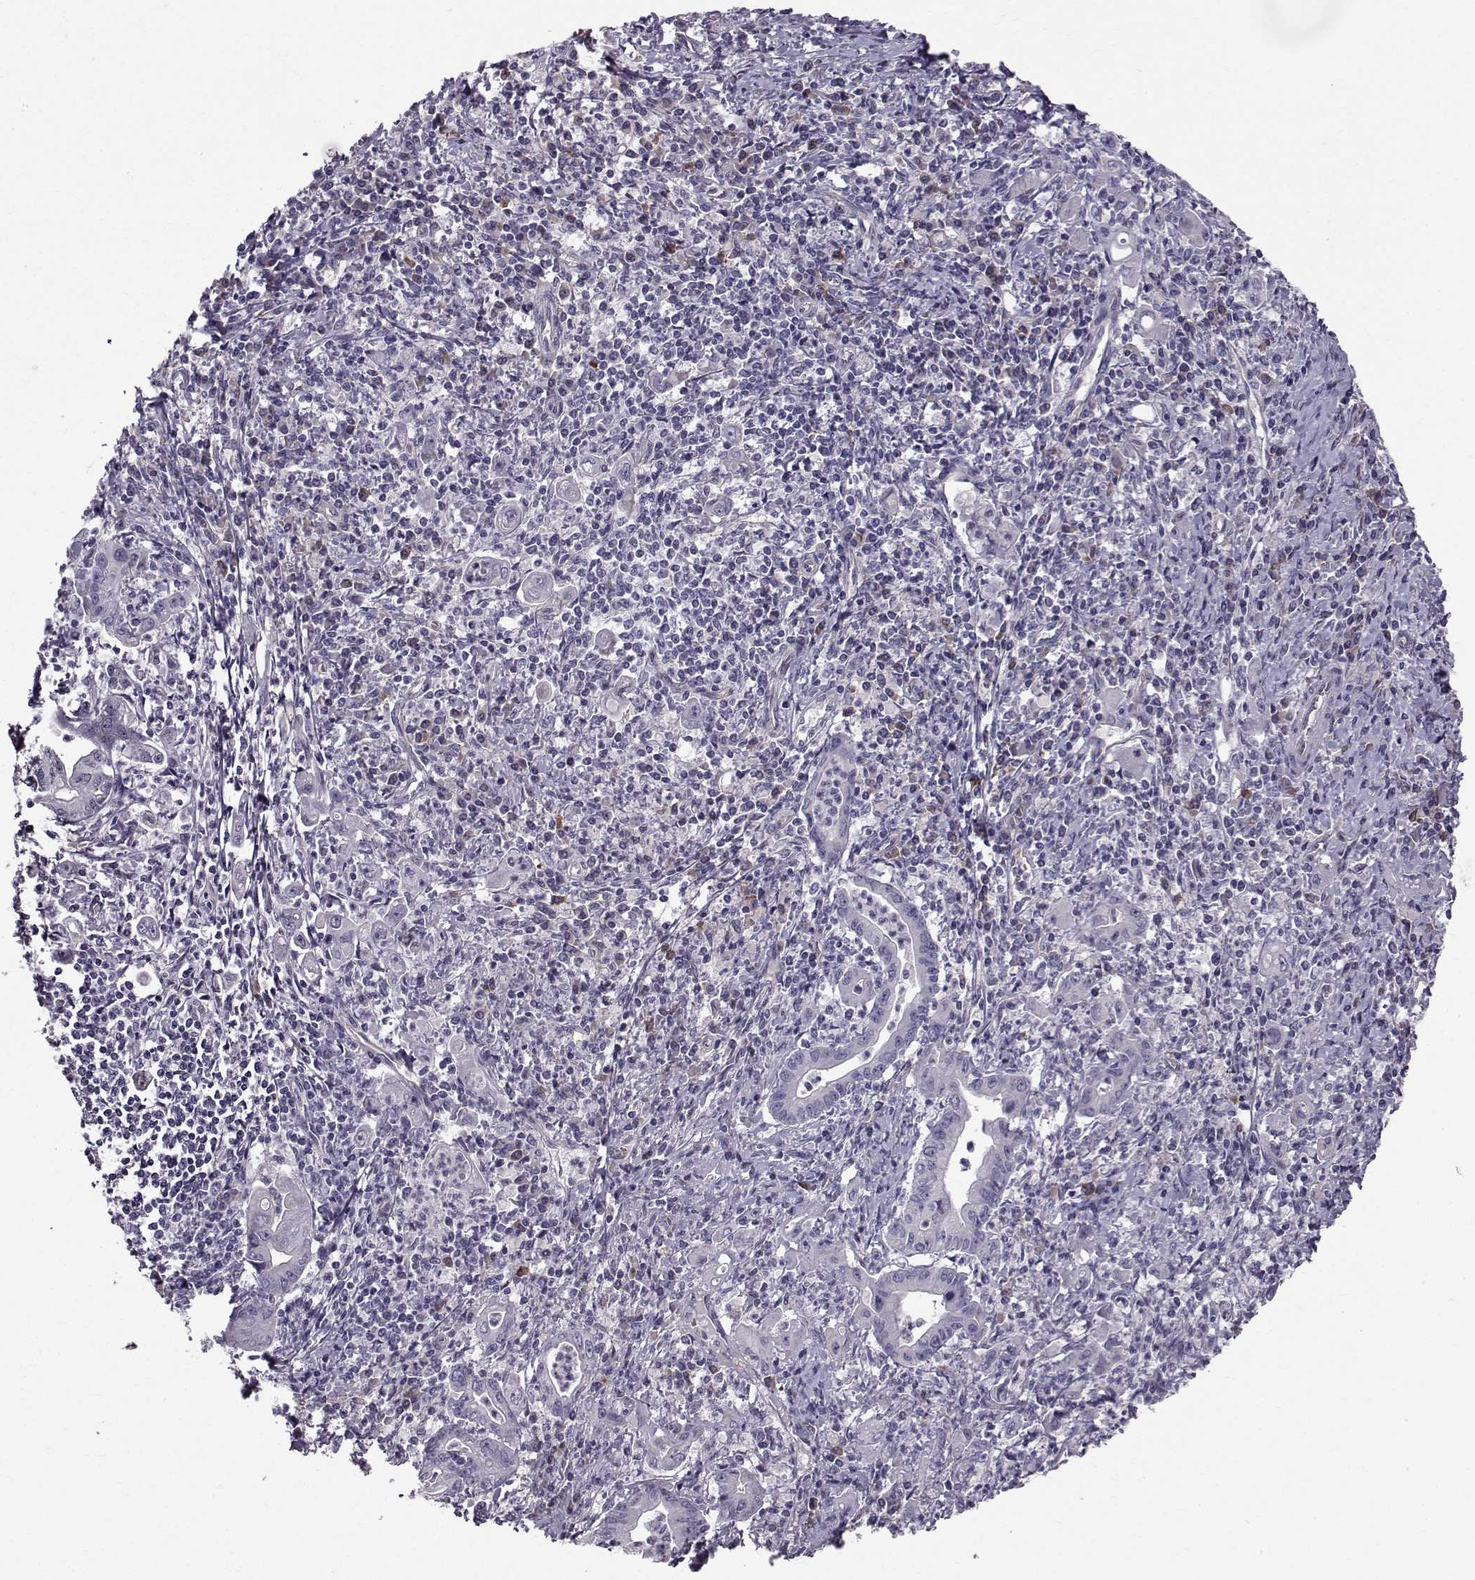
{"staining": {"intensity": "negative", "quantity": "none", "location": "none"}, "tissue": "stomach cancer", "cell_type": "Tumor cells", "image_type": "cancer", "snomed": [{"axis": "morphology", "description": "Adenocarcinoma, NOS"}, {"axis": "topography", "description": "Stomach, upper"}], "caption": "A histopathology image of human adenocarcinoma (stomach) is negative for staining in tumor cells.", "gene": "QPCT", "patient": {"sex": "female", "age": 79}}